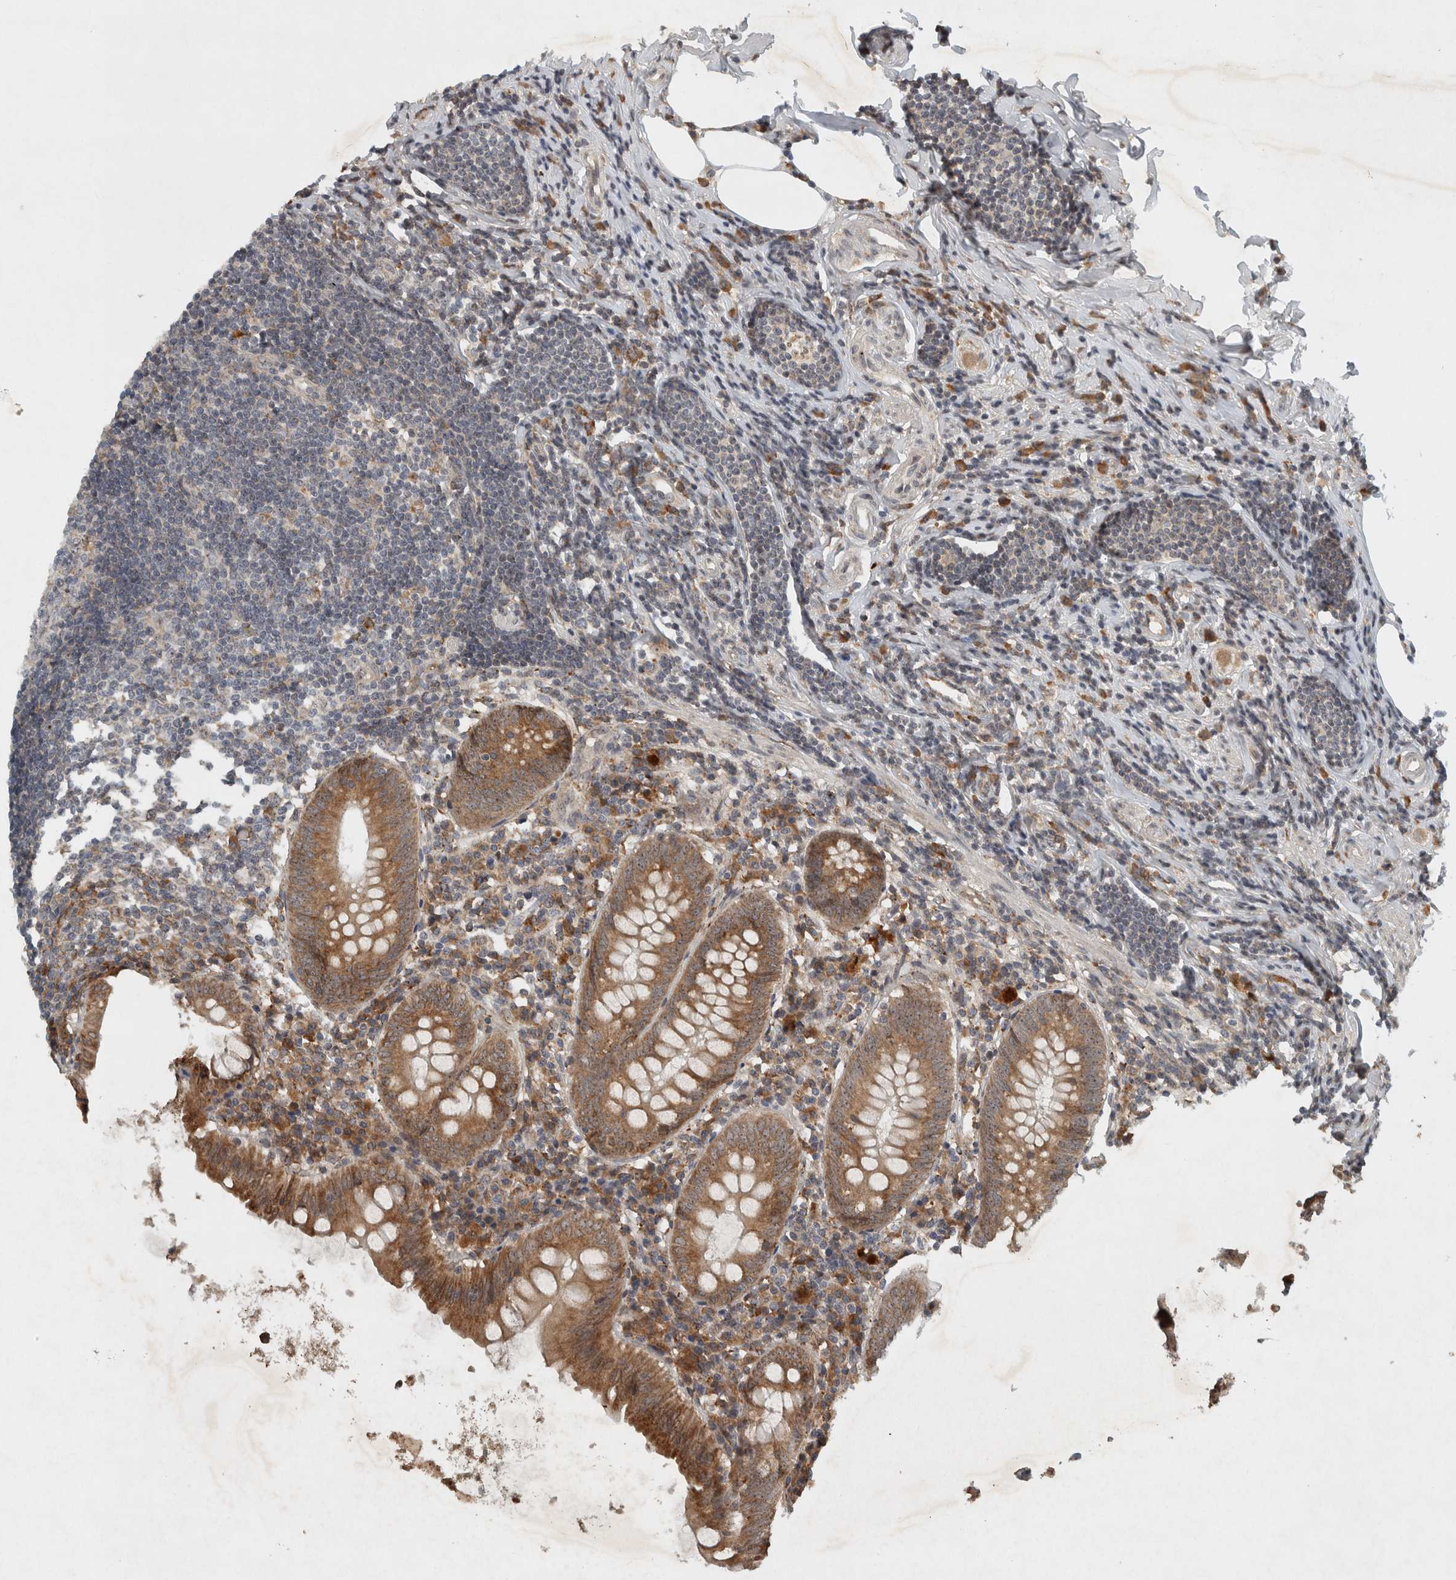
{"staining": {"intensity": "moderate", "quantity": ">75%", "location": "cytoplasmic/membranous,nuclear"}, "tissue": "appendix", "cell_type": "Glandular cells", "image_type": "normal", "snomed": [{"axis": "morphology", "description": "Normal tissue, NOS"}, {"axis": "topography", "description": "Appendix"}], "caption": "This micrograph shows immunohistochemistry (IHC) staining of normal human appendix, with medium moderate cytoplasmic/membranous,nuclear positivity in about >75% of glandular cells.", "gene": "GPR137B", "patient": {"sex": "female", "age": 54}}